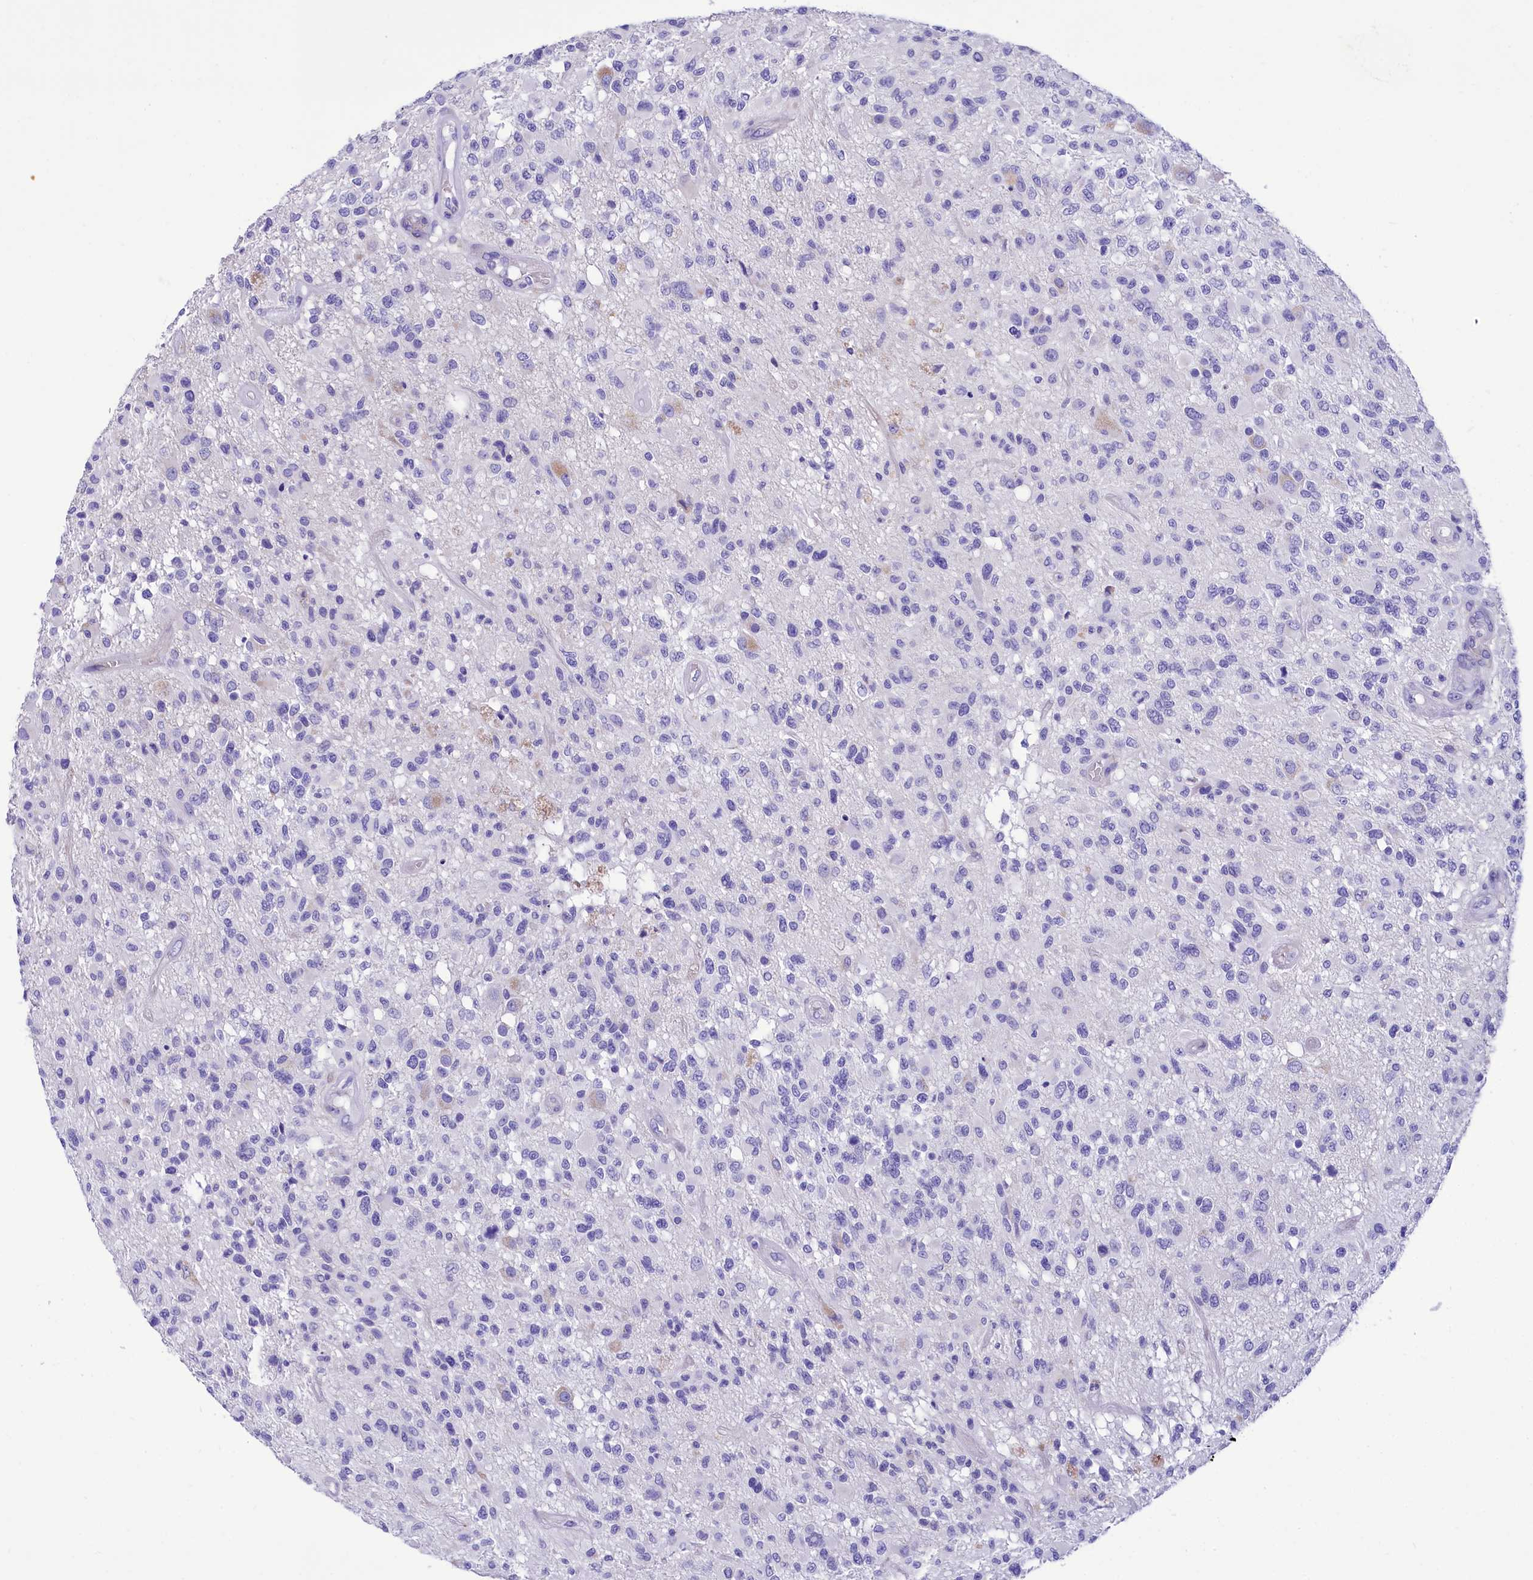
{"staining": {"intensity": "negative", "quantity": "none", "location": "none"}, "tissue": "glioma", "cell_type": "Tumor cells", "image_type": "cancer", "snomed": [{"axis": "morphology", "description": "Glioma, malignant, High grade"}, {"axis": "morphology", "description": "Glioblastoma, NOS"}, {"axis": "topography", "description": "Brain"}], "caption": "DAB immunohistochemical staining of glioma reveals no significant expression in tumor cells.", "gene": "TTC36", "patient": {"sex": "male", "age": 60}}